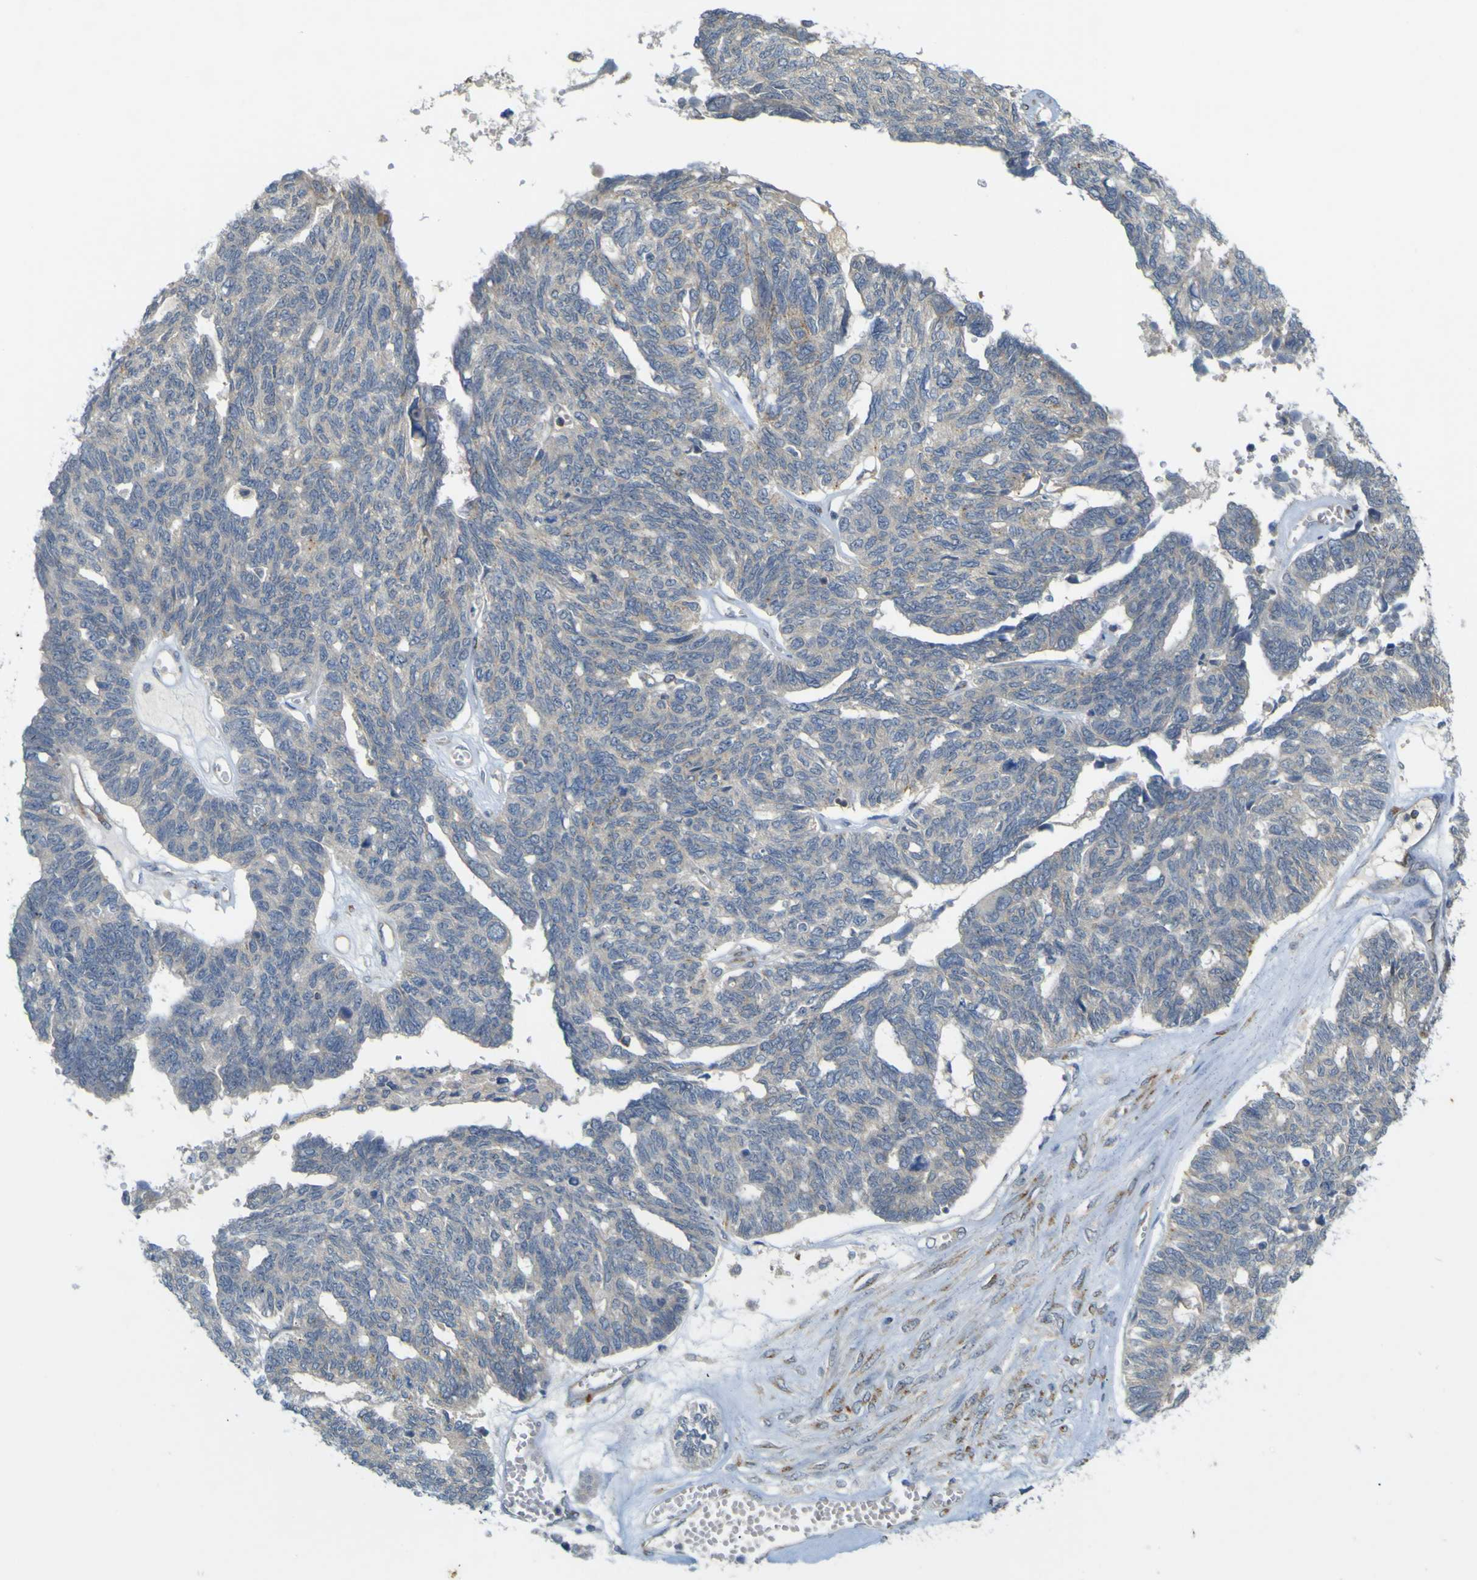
{"staining": {"intensity": "negative", "quantity": "none", "location": "none"}, "tissue": "ovarian cancer", "cell_type": "Tumor cells", "image_type": "cancer", "snomed": [{"axis": "morphology", "description": "Cystadenocarcinoma, serous, NOS"}, {"axis": "topography", "description": "Ovary"}], "caption": "This is an IHC histopathology image of ovarian serous cystadenocarcinoma. There is no staining in tumor cells.", "gene": "IGF2R", "patient": {"sex": "female", "age": 79}}